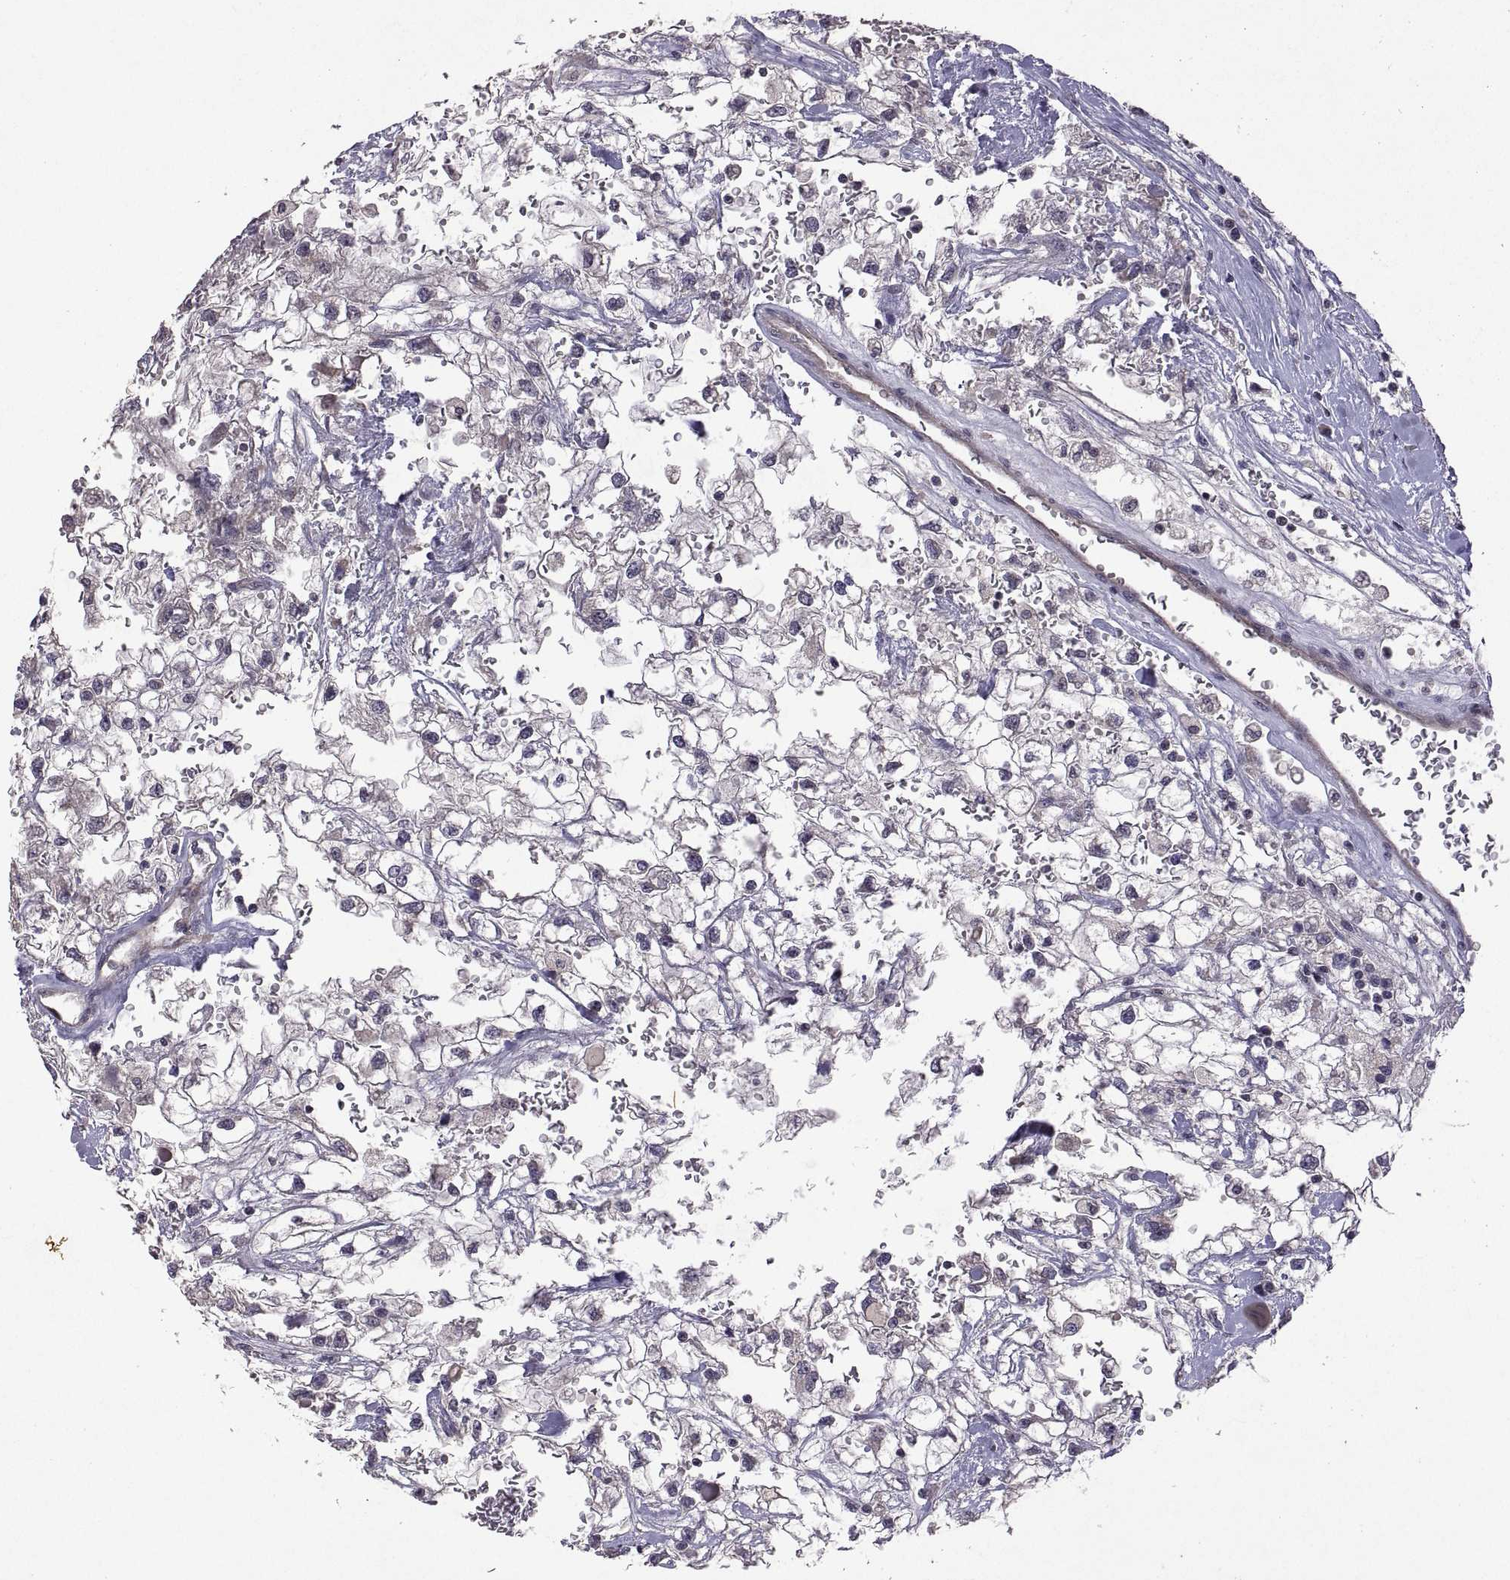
{"staining": {"intensity": "negative", "quantity": "none", "location": "none"}, "tissue": "renal cancer", "cell_type": "Tumor cells", "image_type": "cancer", "snomed": [{"axis": "morphology", "description": "Adenocarcinoma, NOS"}, {"axis": "topography", "description": "Kidney"}], "caption": "The photomicrograph demonstrates no significant expression in tumor cells of renal cancer (adenocarcinoma).", "gene": "LAMA1", "patient": {"sex": "male", "age": 59}}